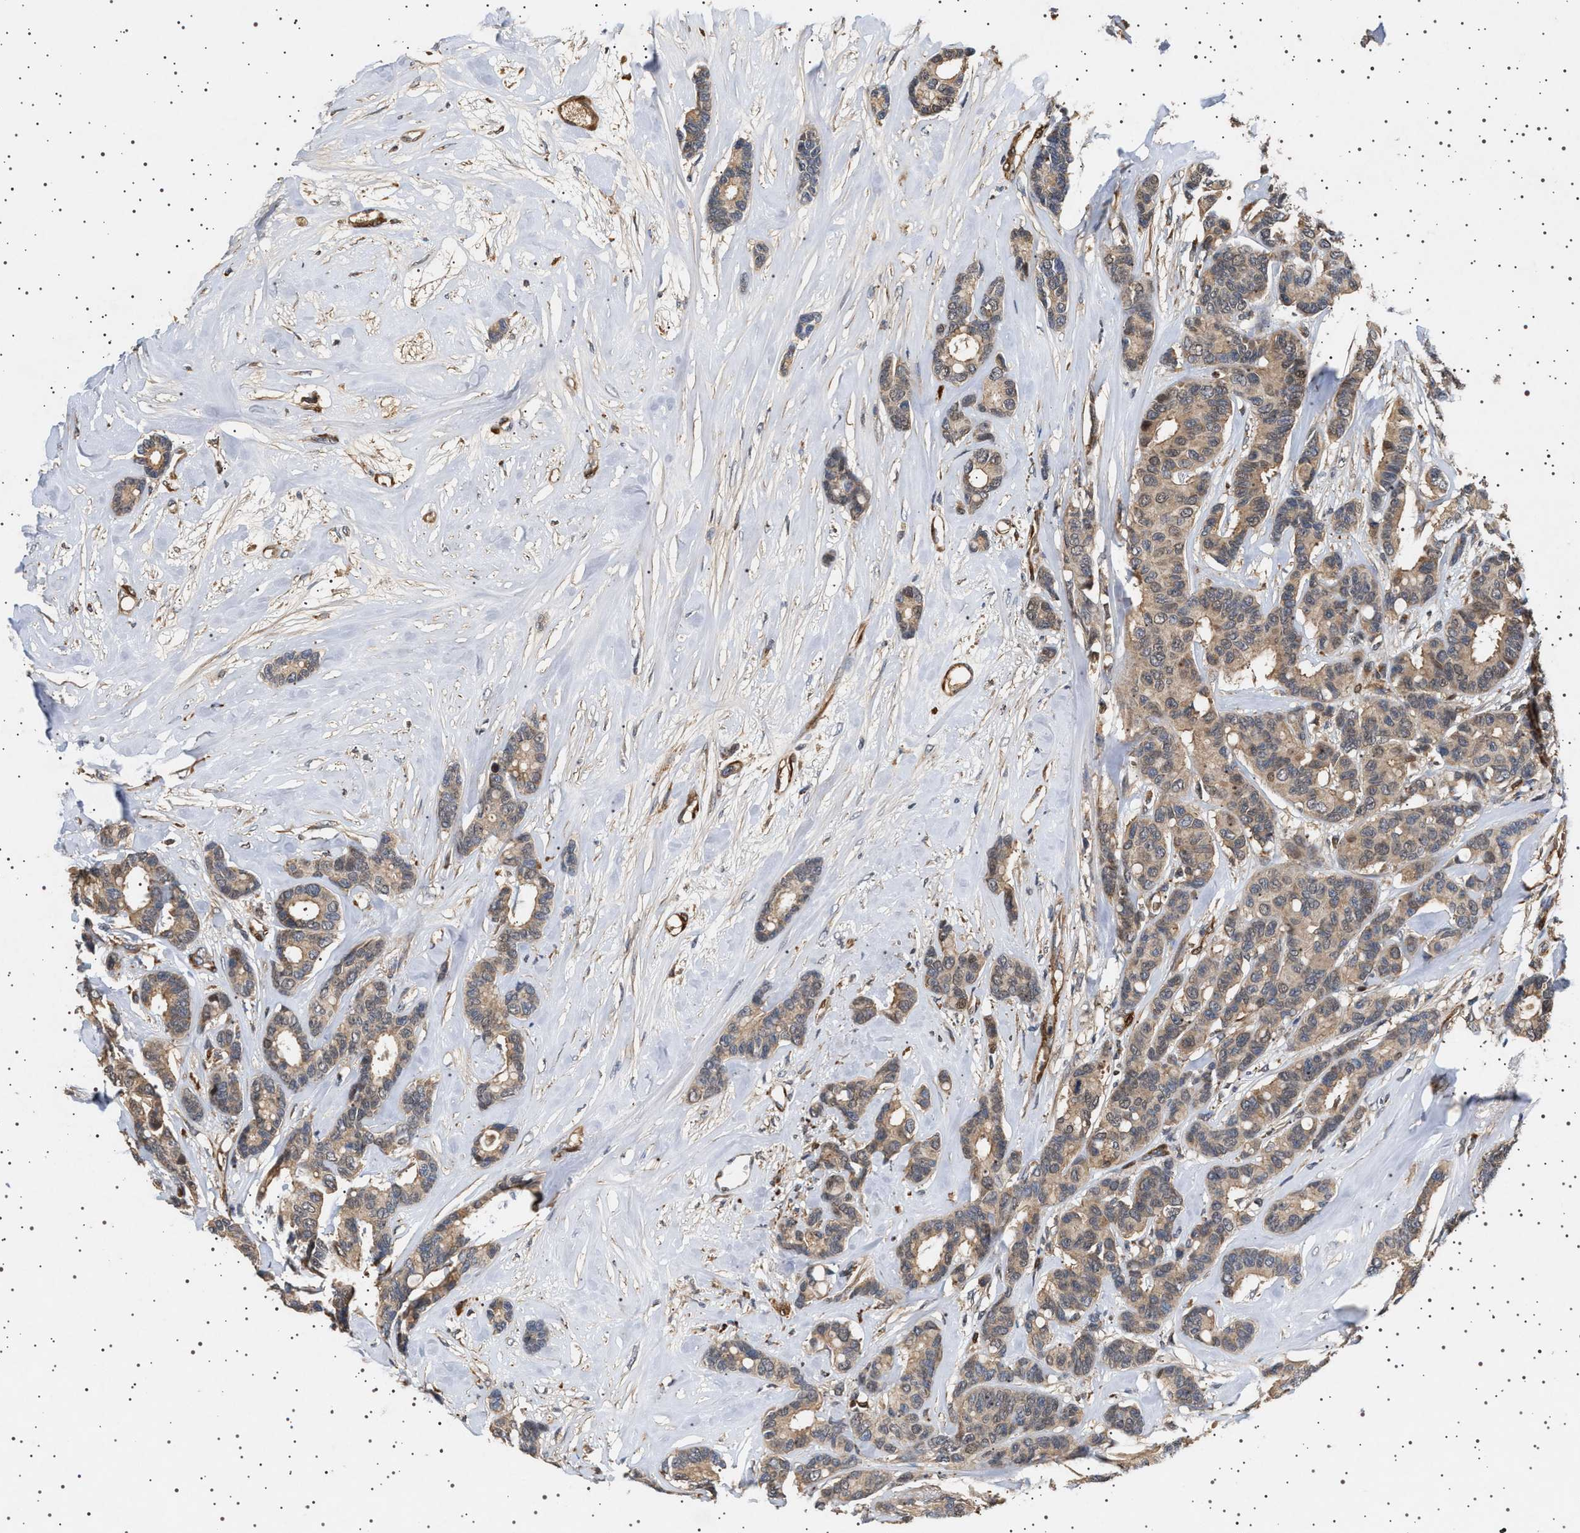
{"staining": {"intensity": "weak", "quantity": ">75%", "location": "cytoplasmic/membranous"}, "tissue": "breast cancer", "cell_type": "Tumor cells", "image_type": "cancer", "snomed": [{"axis": "morphology", "description": "Duct carcinoma"}, {"axis": "topography", "description": "Breast"}], "caption": "There is low levels of weak cytoplasmic/membranous positivity in tumor cells of invasive ductal carcinoma (breast), as demonstrated by immunohistochemical staining (brown color).", "gene": "GUCY1B1", "patient": {"sex": "female", "age": 87}}